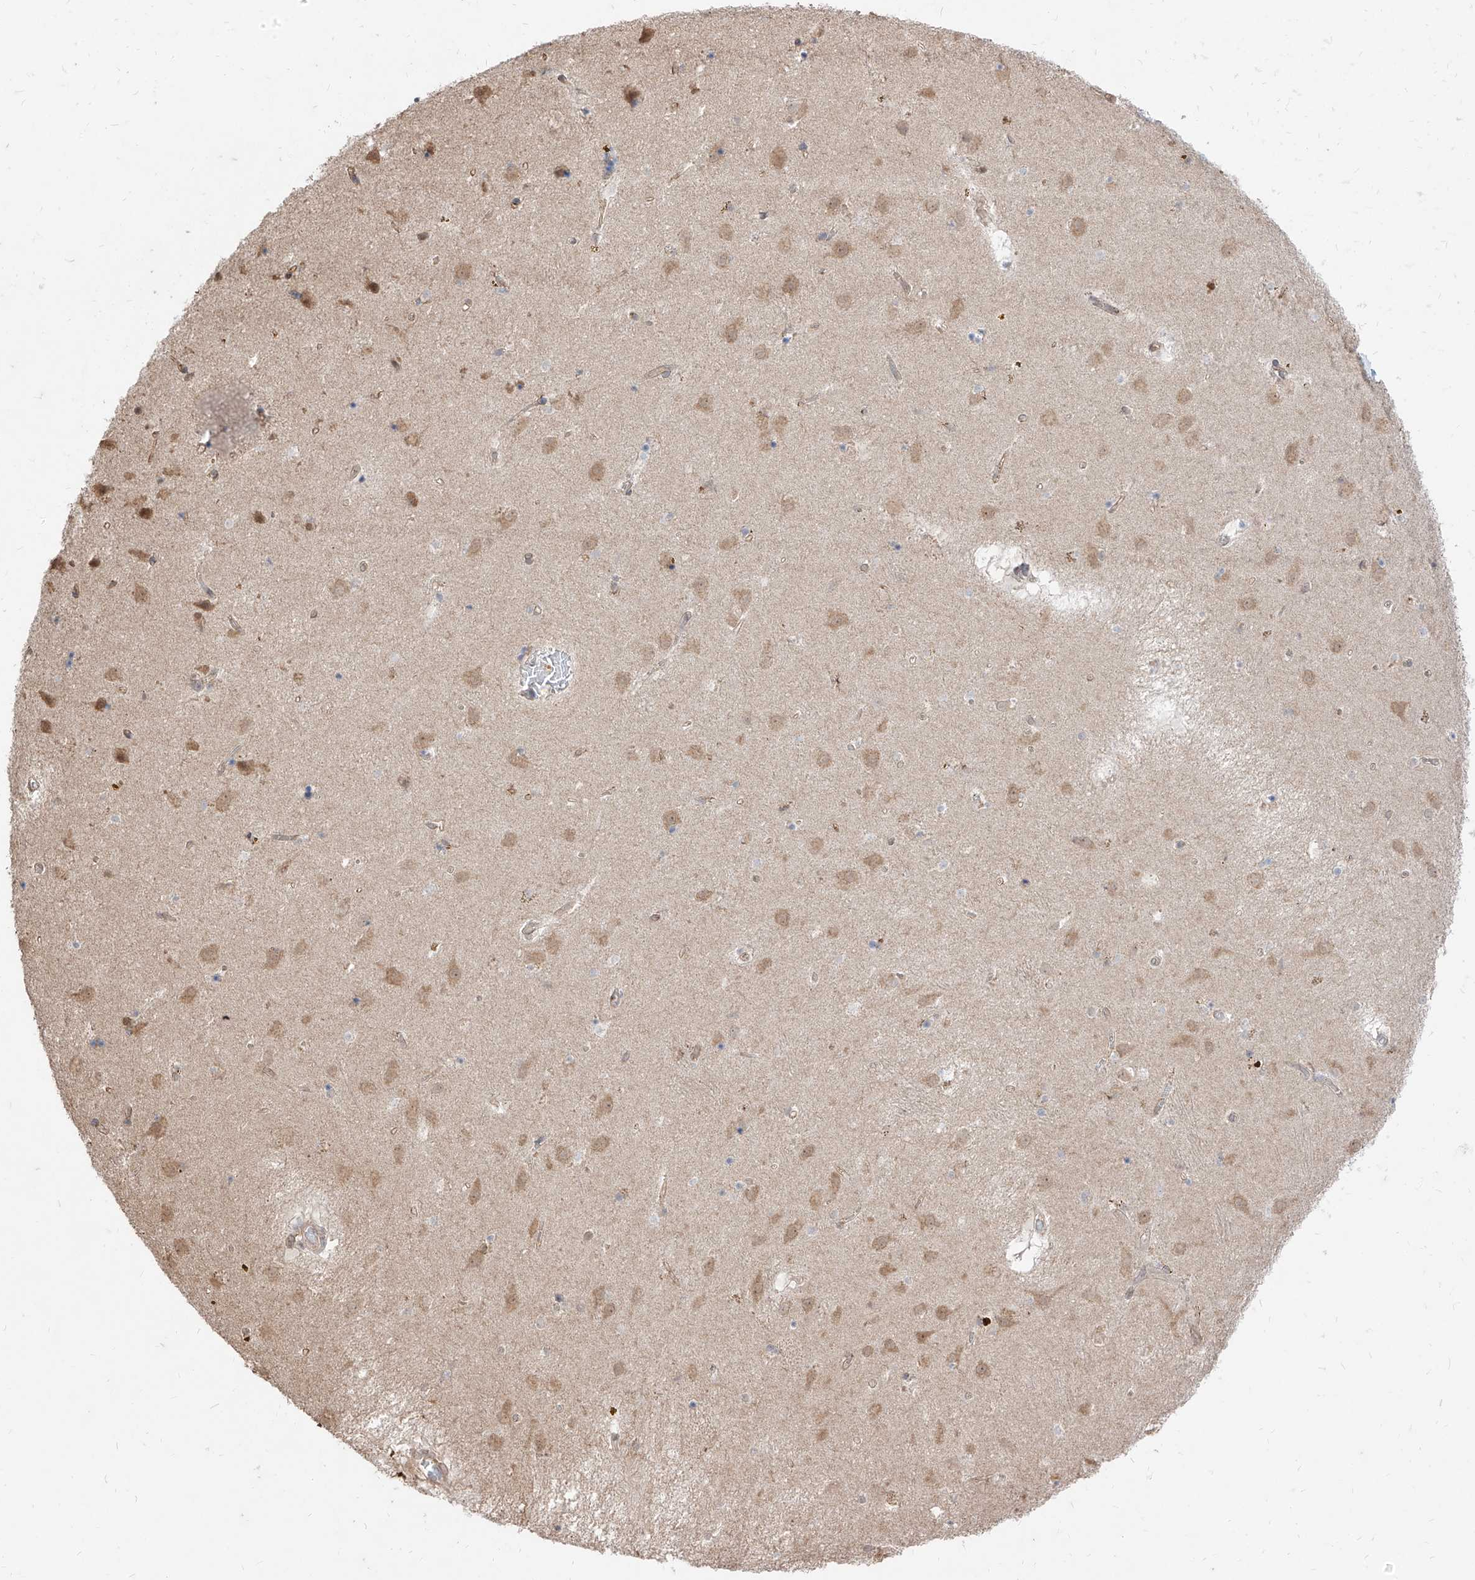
{"staining": {"intensity": "negative", "quantity": "none", "location": "none"}, "tissue": "caudate", "cell_type": "Glial cells", "image_type": "normal", "snomed": [{"axis": "morphology", "description": "Normal tissue, NOS"}, {"axis": "topography", "description": "Lateral ventricle wall"}], "caption": "High magnification brightfield microscopy of unremarkable caudate stained with DAB (brown) and counterstained with hematoxylin (blue): glial cells show no significant expression. (Brightfield microscopy of DAB immunohistochemistry at high magnification).", "gene": "C8orf82", "patient": {"sex": "male", "age": 70}}